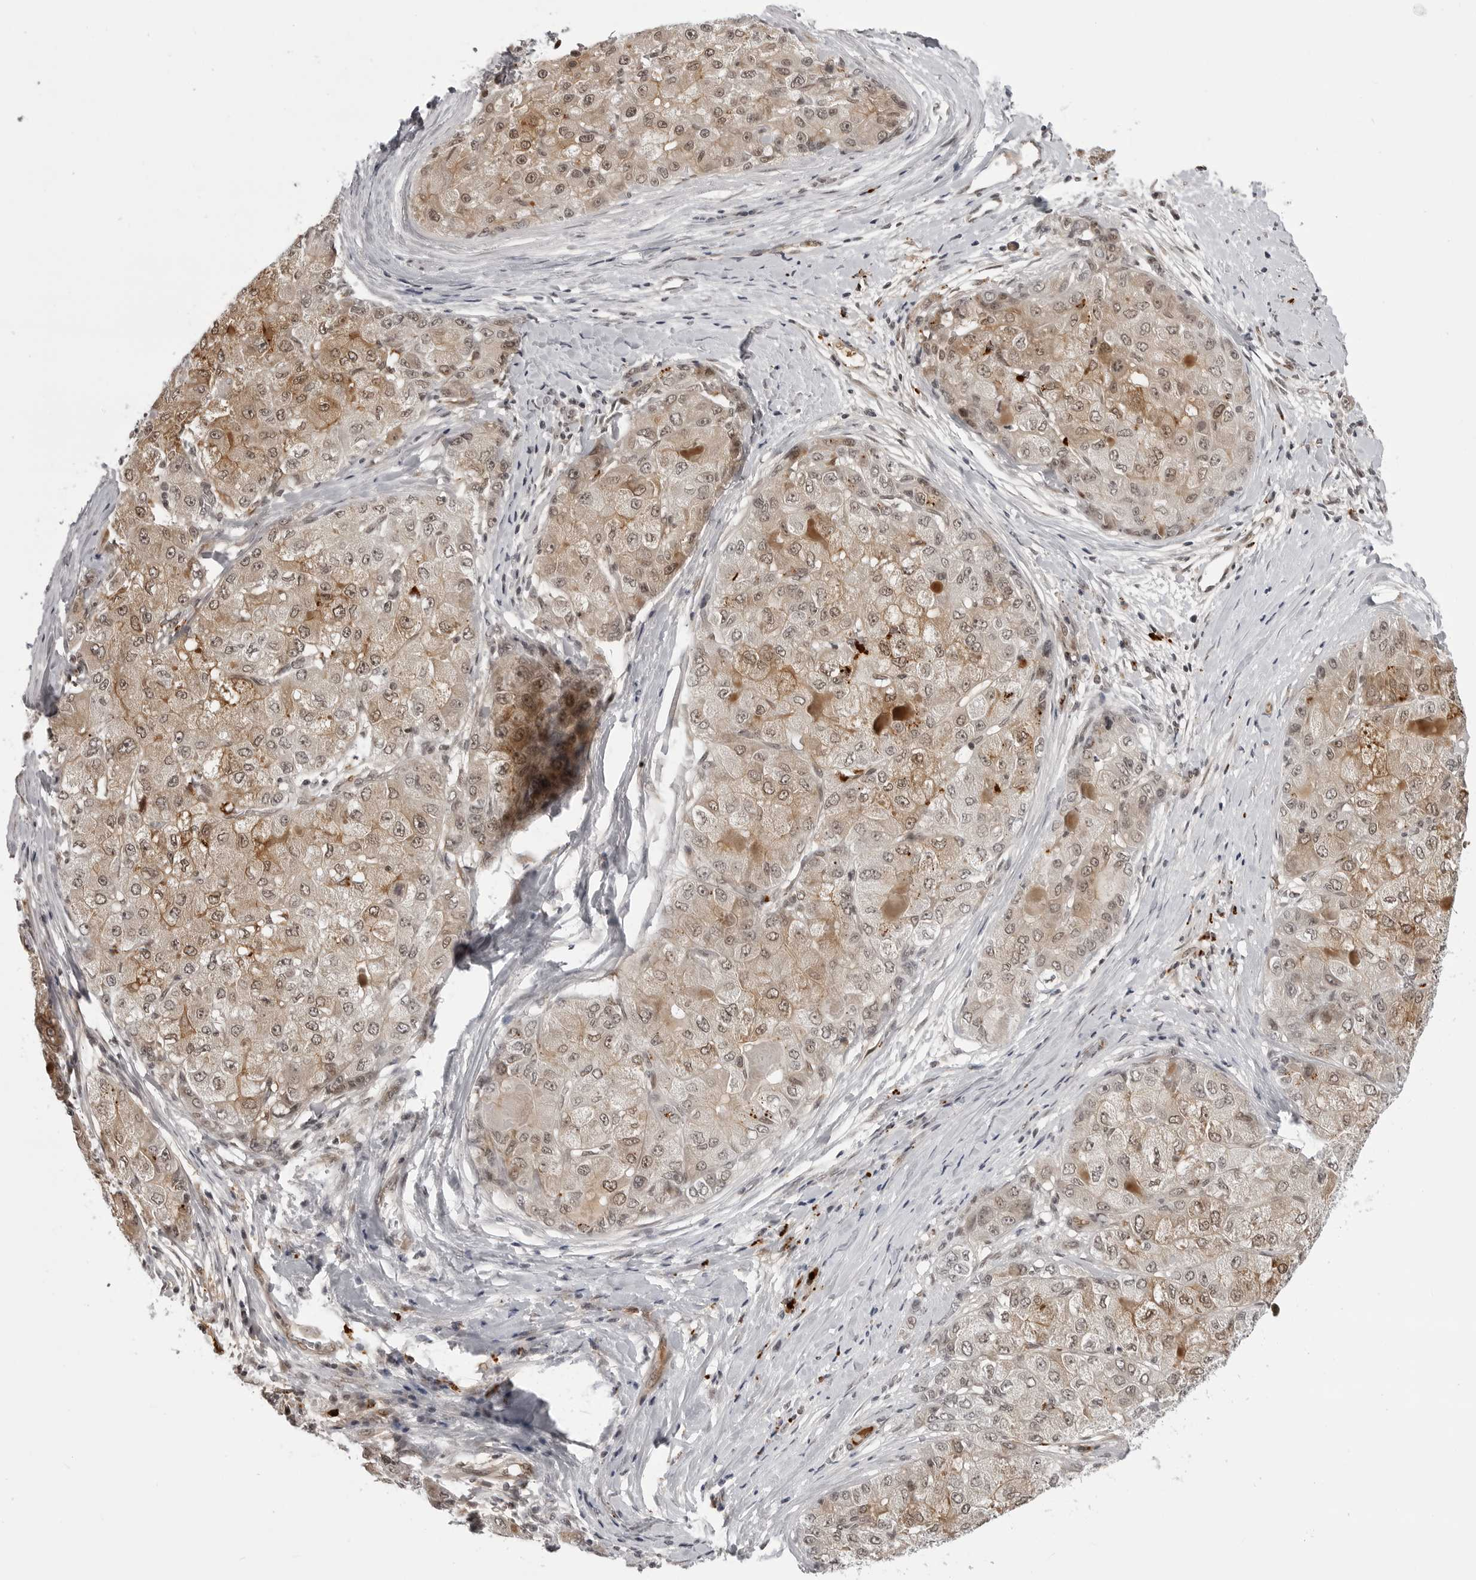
{"staining": {"intensity": "moderate", "quantity": "25%-75%", "location": "cytoplasmic/membranous,nuclear"}, "tissue": "liver cancer", "cell_type": "Tumor cells", "image_type": "cancer", "snomed": [{"axis": "morphology", "description": "Carcinoma, Hepatocellular, NOS"}, {"axis": "topography", "description": "Liver"}], "caption": "This is an image of IHC staining of liver cancer, which shows moderate staining in the cytoplasmic/membranous and nuclear of tumor cells.", "gene": "PHF3", "patient": {"sex": "male", "age": 80}}